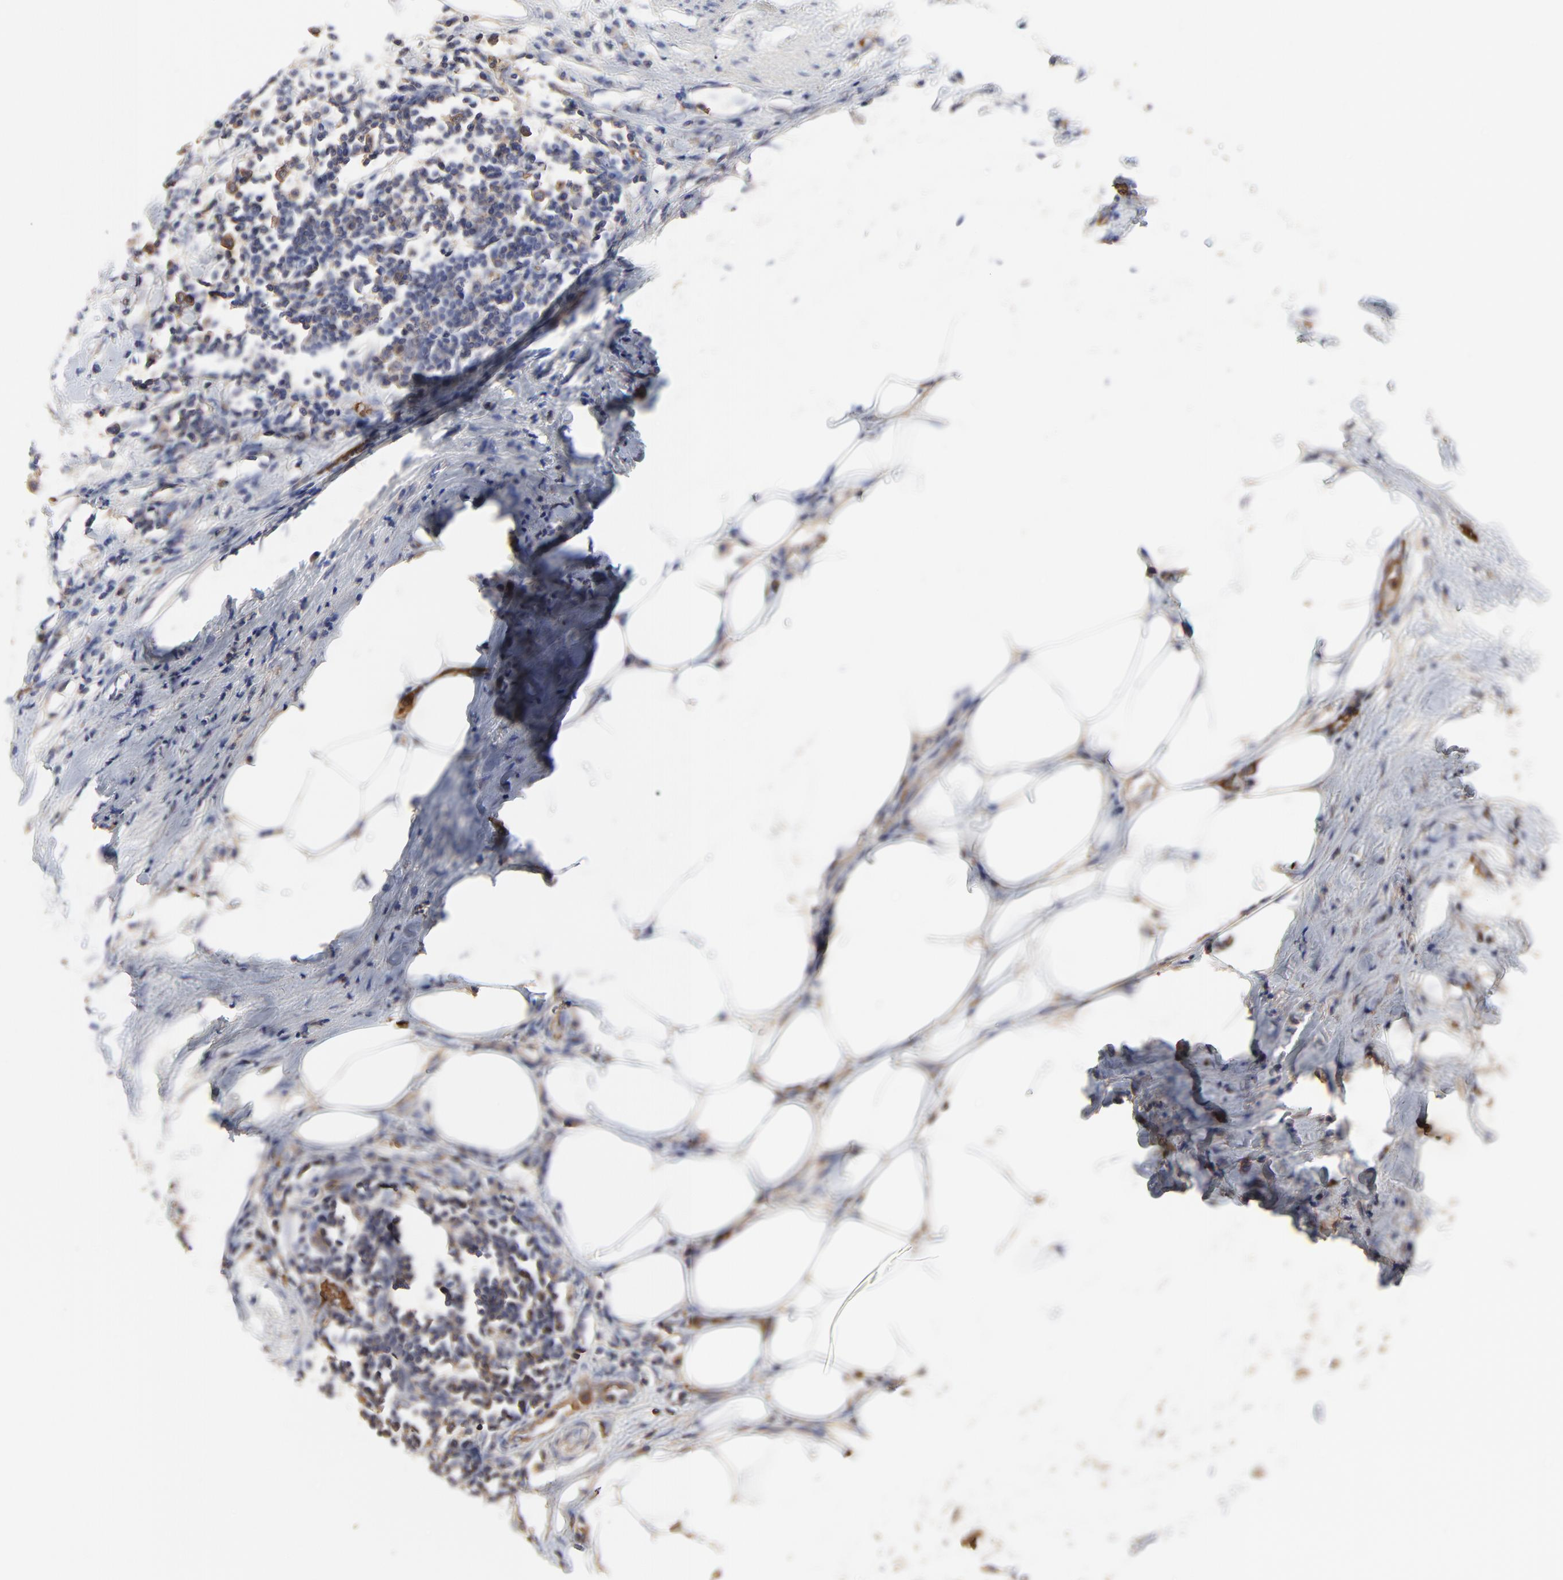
{"staining": {"intensity": "negative", "quantity": "none", "location": "none"}, "tissue": "urothelial cancer", "cell_type": "Tumor cells", "image_type": "cancer", "snomed": [{"axis": "morphology", "description": "Urothelial carcinoma, High grade"}, {"axis": "topography", "description": "Urinary bladder"}], "caption": "An IHC image of urothelial carcinoma (high-grade) is shown. There is no staining in tumor cells of urothelial carcinoma (high-grade).", "gene": "PAG1", "patient": {"sex": "male", "age": 61}}